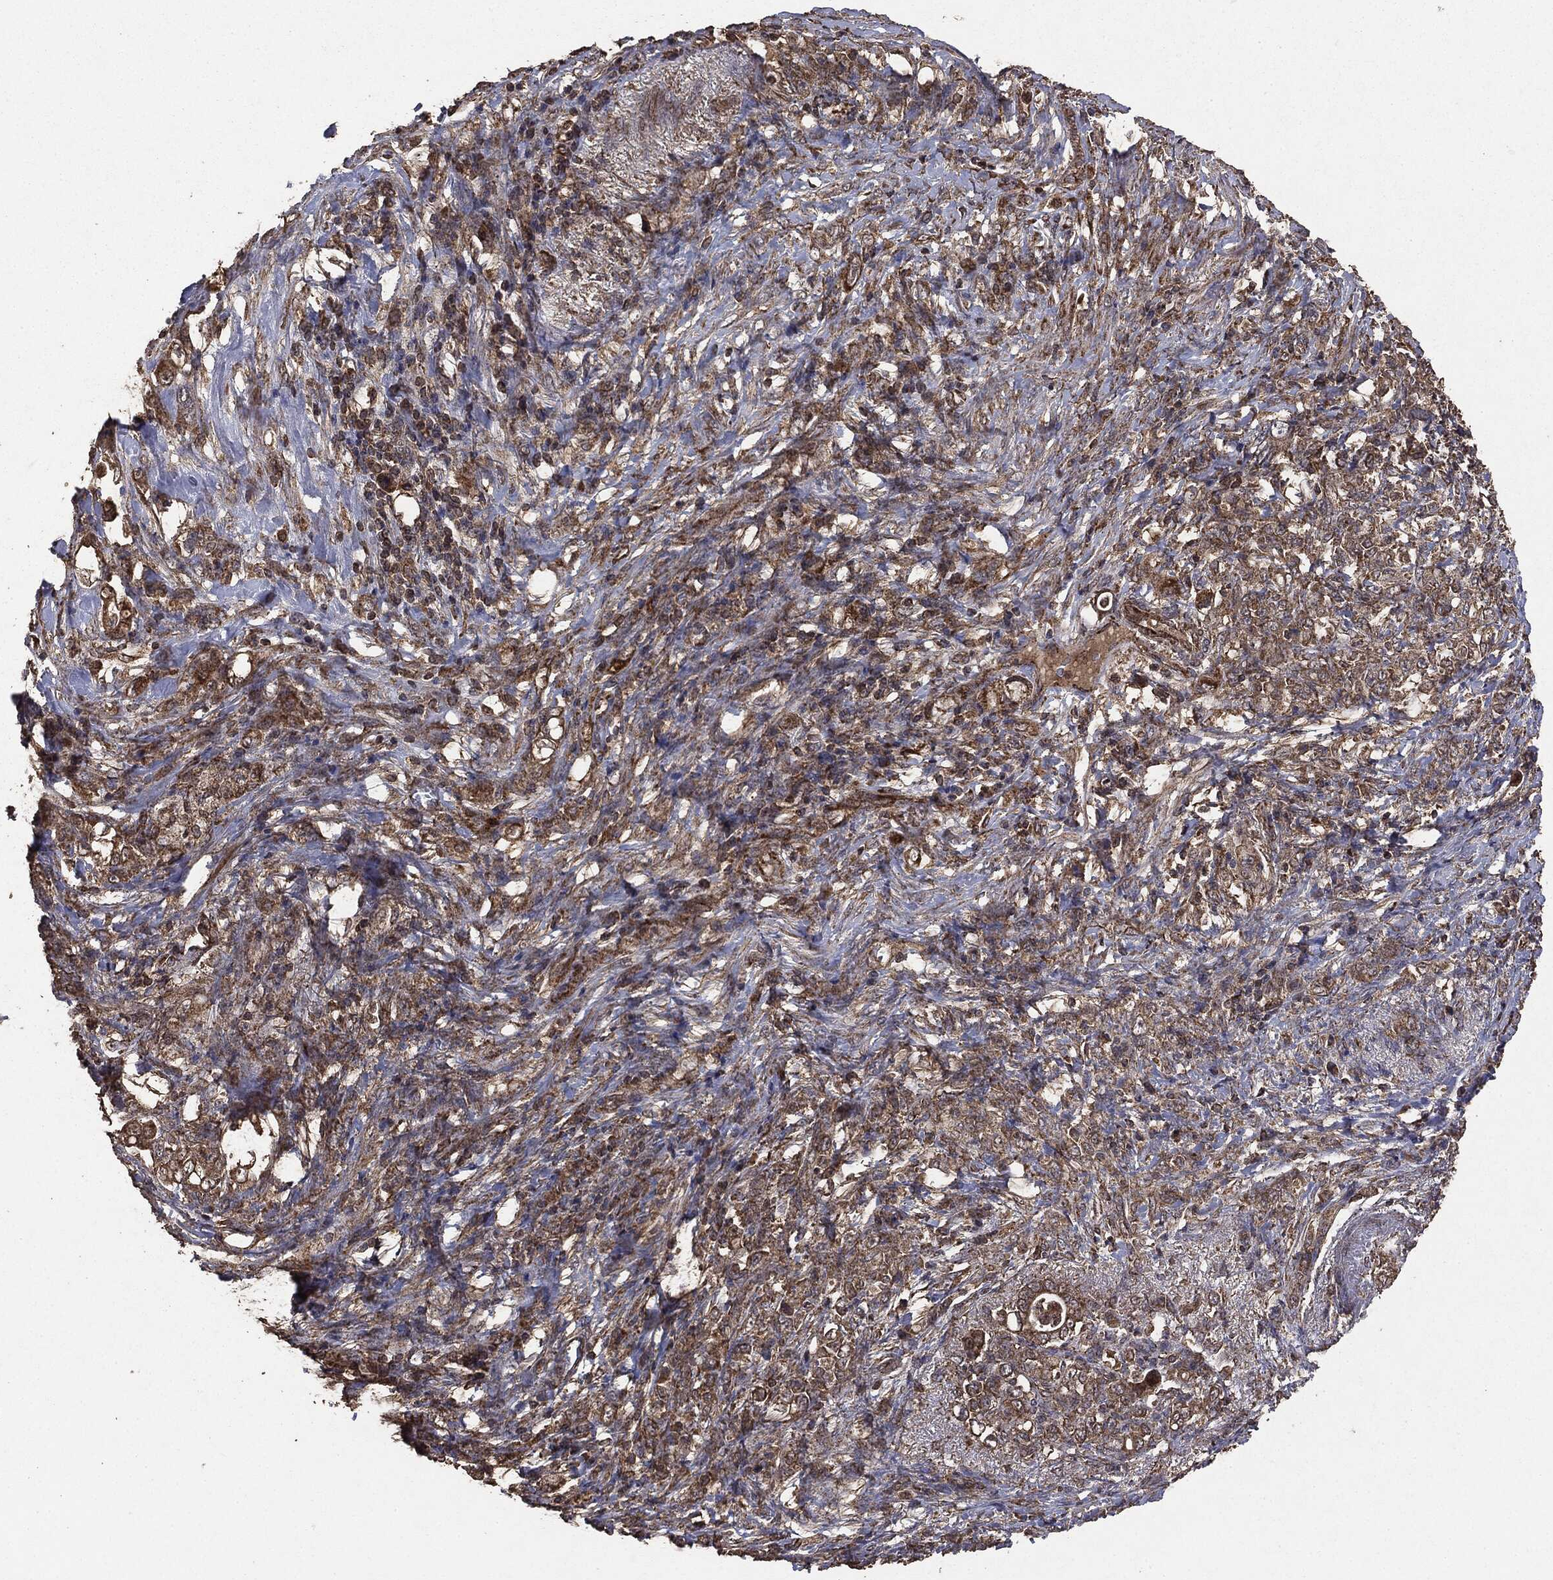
{"staining": {"intensity": "moderate", "quantity": ">75%", "location": "cytoplasmic/membranous"}, "tissue": "stomach cancer", "cell_type": "Tumor cells", "image_type": "cancer", "snomed": [{"axis": "morphology", "description": "Normal tissue, NOS"}, {"axis": "morphology", "description": "Adenocarcinoma, NOS"}, {"axis": "topography", "description": "Stomach"}], "caption": "An image of human stomach cancer (adenocarcinoma) stained for a protein demonstrates moderate cytoplasmic/membranous brown staining in tumor cells. Using DAB (3,3'-diaminobenzidine) (brown) and hematoxylin (blue) stains, captured at high magnification using brightfield microscopy.", "gene": "MTOR", "patient": {"sex": "female", "age": 79}}